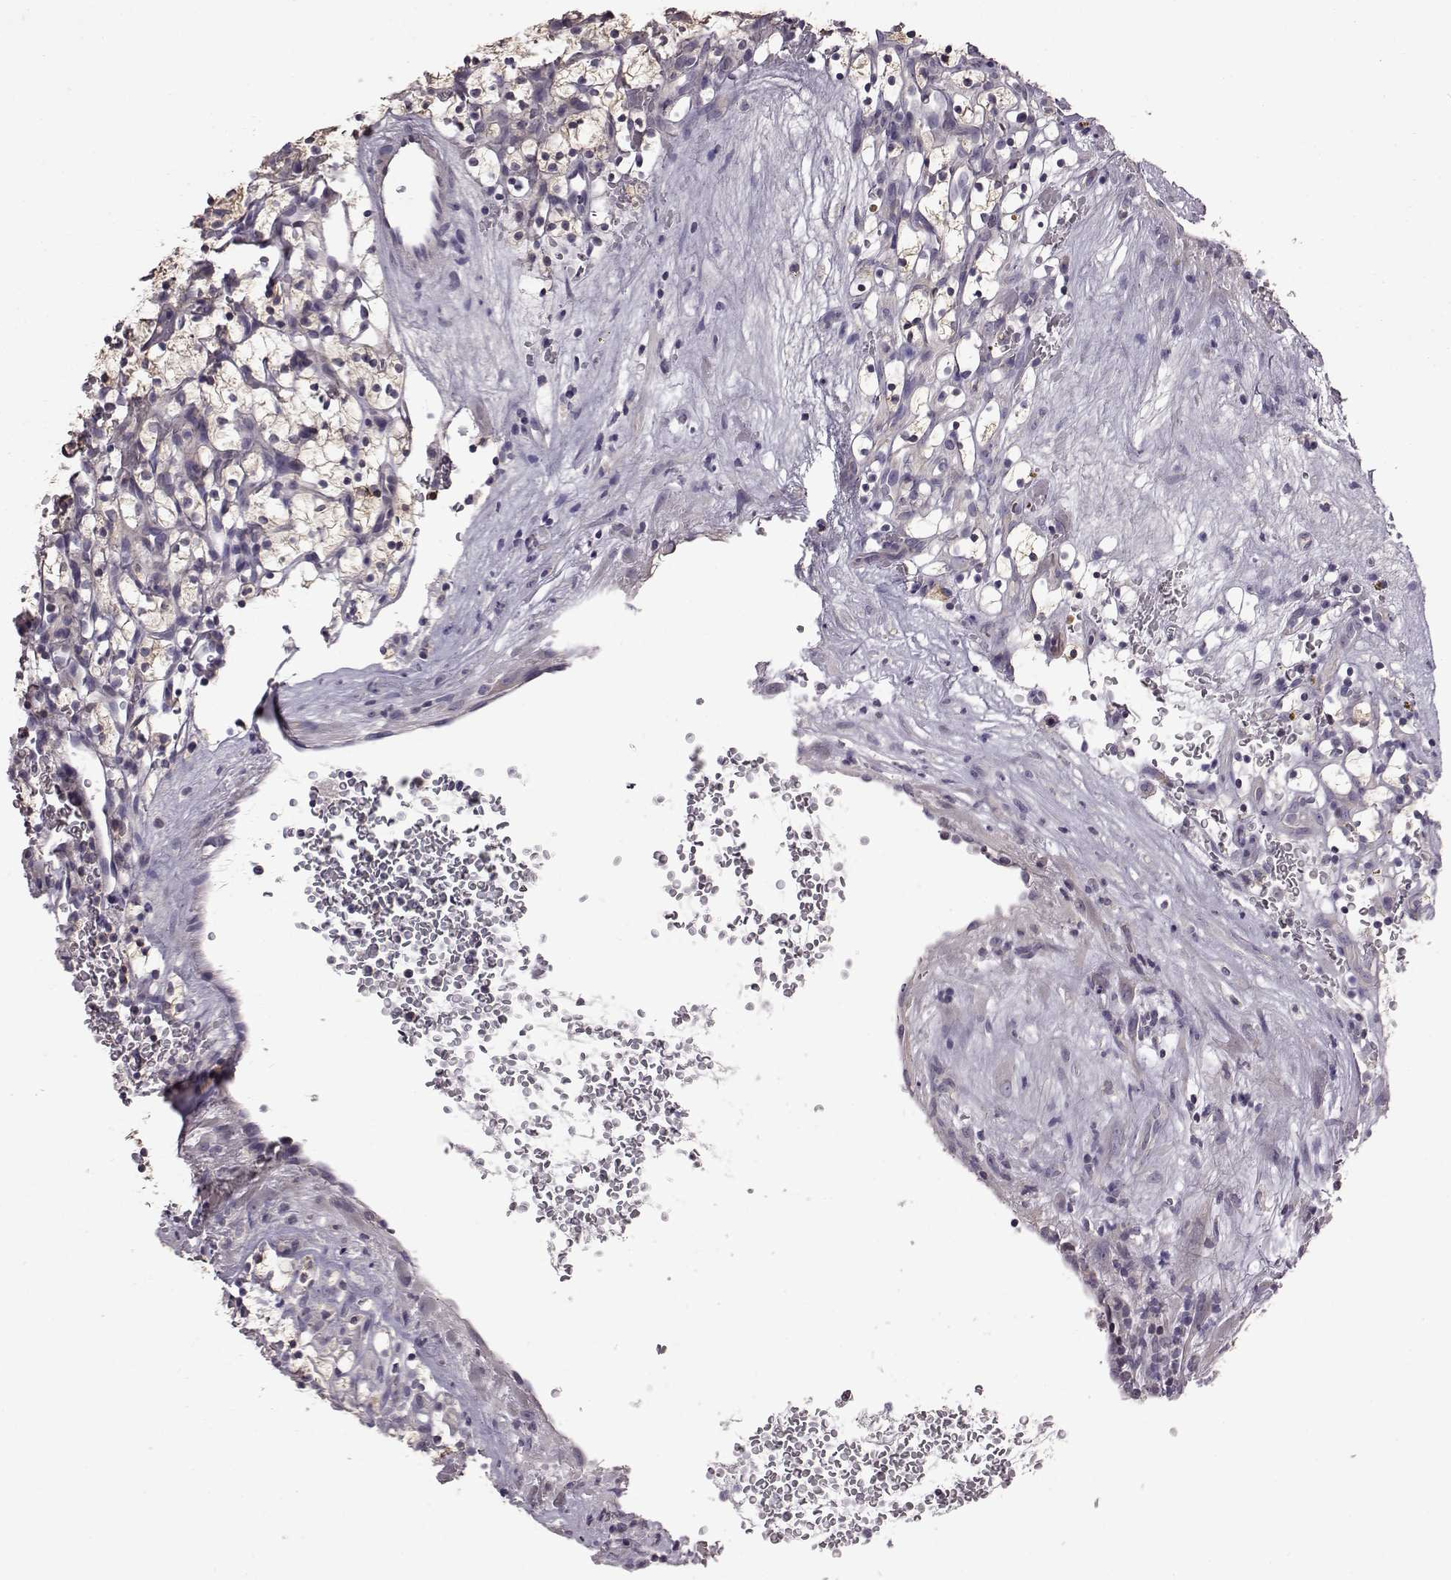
{"staining": {"intensity": "negative", "quantity": "none", "location": "none"}, "tissue": "renal cancer", "cell_type": "Tumor cells", "image_type": "cancer", "snomed": [{"axis": "morphology", "description": "Adenocarcinoma, NOS"}, {"axis": "topography", "description": "Kidney"}], "caption": "Immunohistochemistry of renal adenocarcinoma exhibits no positivity in tumor cells.", "gene": "ADGRG2", "patient": {"sex": "female", "age": 64}}